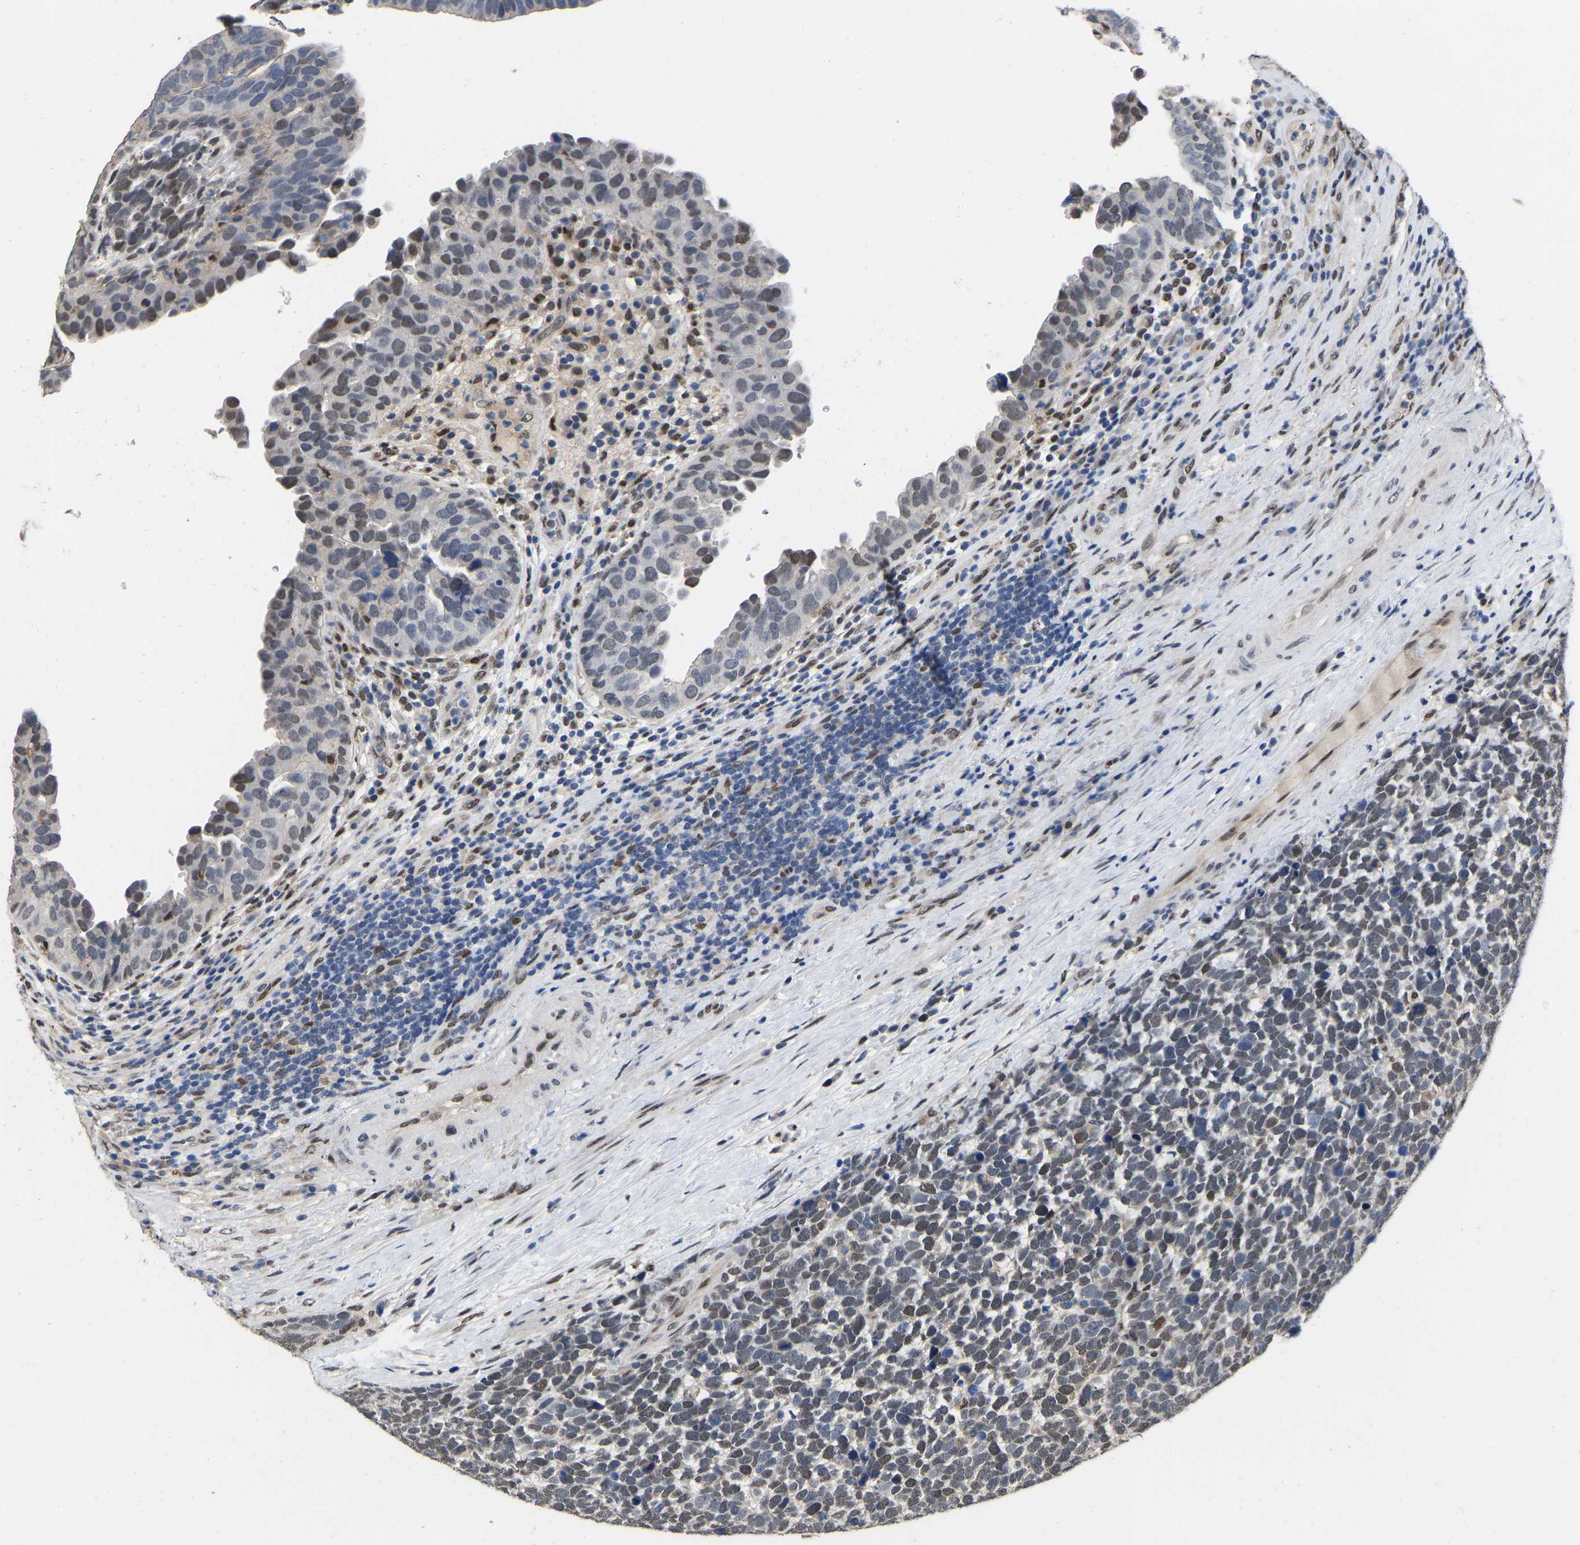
{"staining": {"intensity": "moderate", "quantity": "25%-75%", "location": "nuclear"}, "tissue": "urothelial cancer", "cell_type": "Tumor cells", "image_type": "cancer", "snomed": [{"axis": "morphology", "description": "Urothelial carcinoma, High grade"}, {"axis": "topography", "description": "Urinary bladder"}], "caption": "High-grade urothelial carcinoma stained with immunohistochemistry (IHC) shows moderate nuclear expression in about 25%-75% of tumor cells.", "gene": "QKI", "patient": {"sex": "female", "age": 82}}